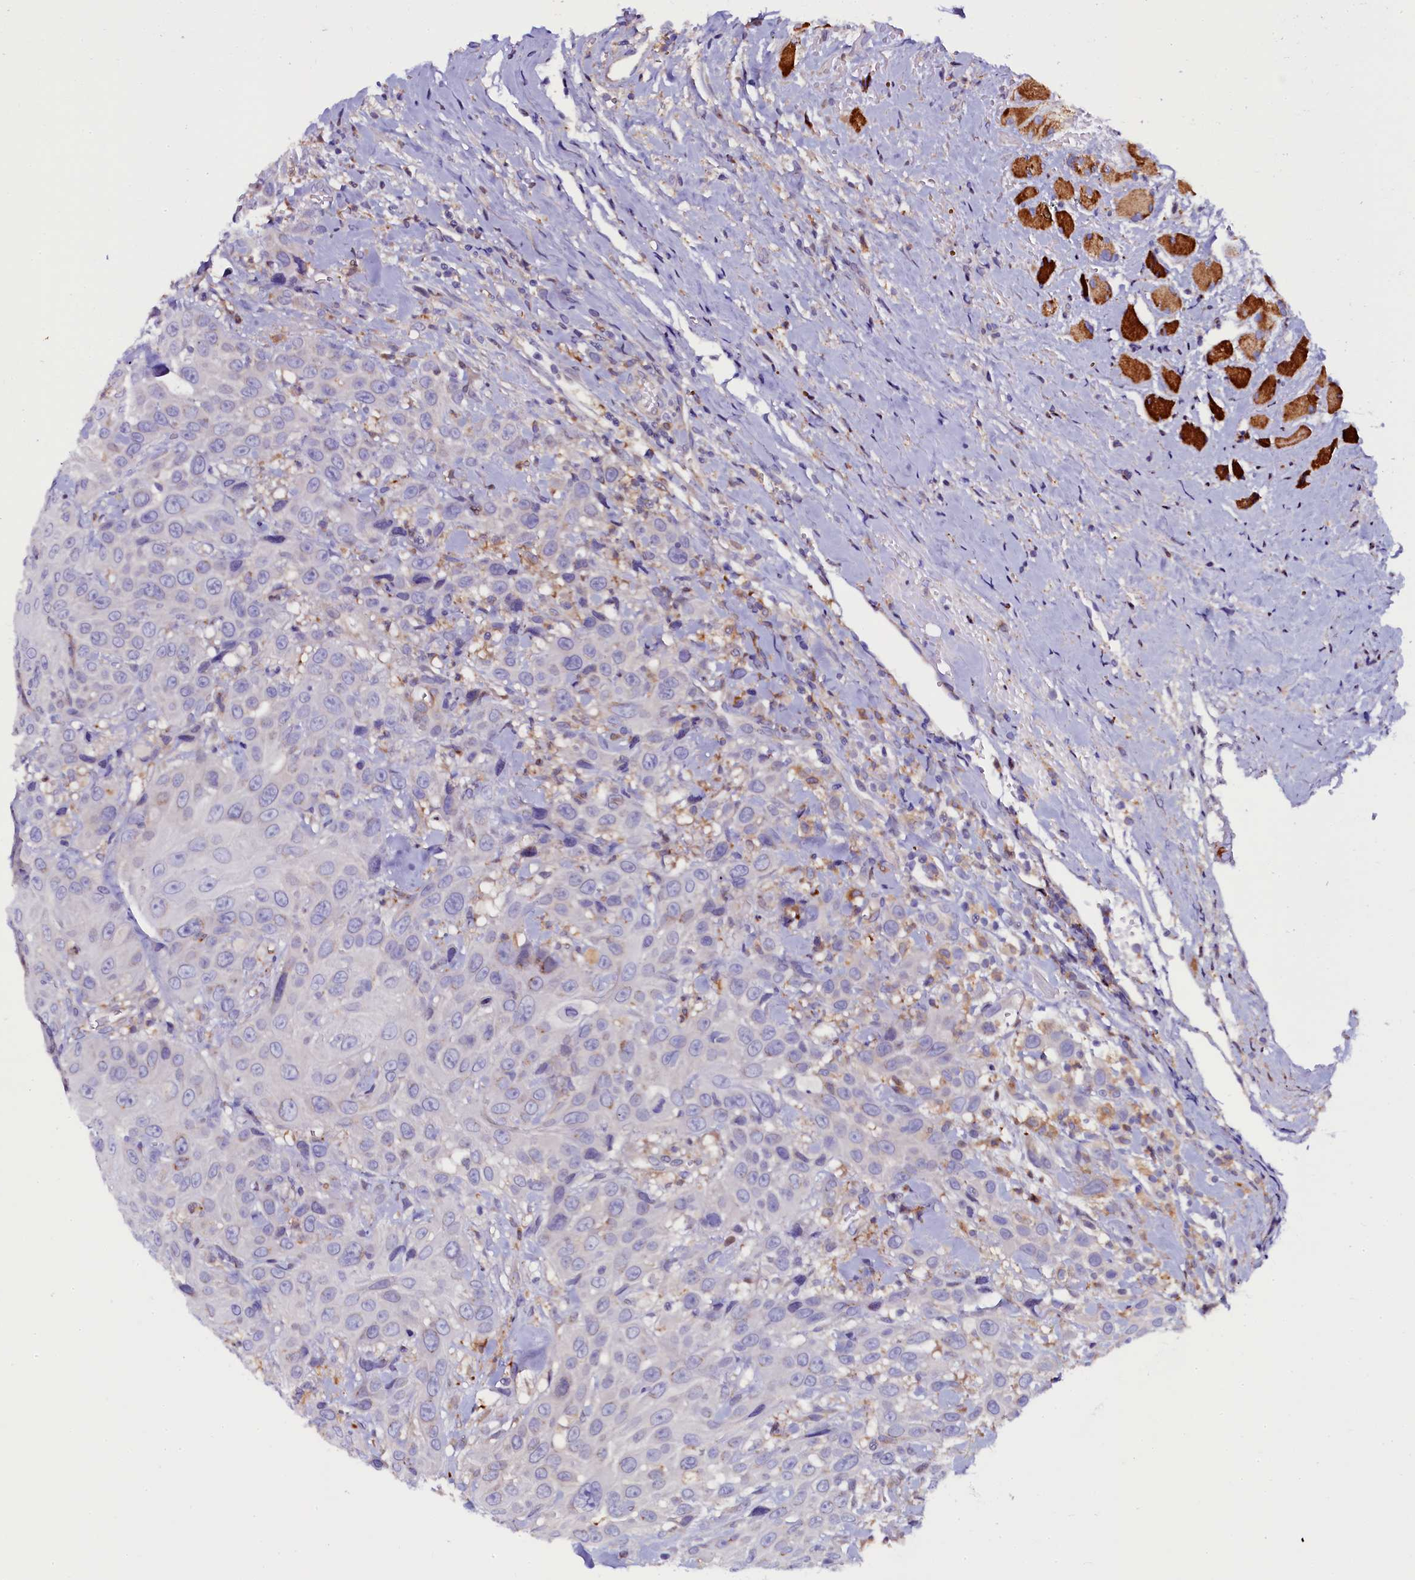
{"staining": {"intensity": "negative", "quantity": "none", "location": "none"}, "tissue": "head and neck cancer", "cell_type": "Tumor cells", "image_type": "cancer", "snomed": [{"axis": "morphology", "description": "Squamous cell carcinoma, NOS"}, {"axis": "topography", "description": "Head-Neck"}], "caption": "High power microscopy image of an immunohistochemistry (IHC) image of head and neck cancer, revealing no significant positivity in tumor cells.", "gene": "OTOL1", "patient": {"sex": "male", "age": 81}}